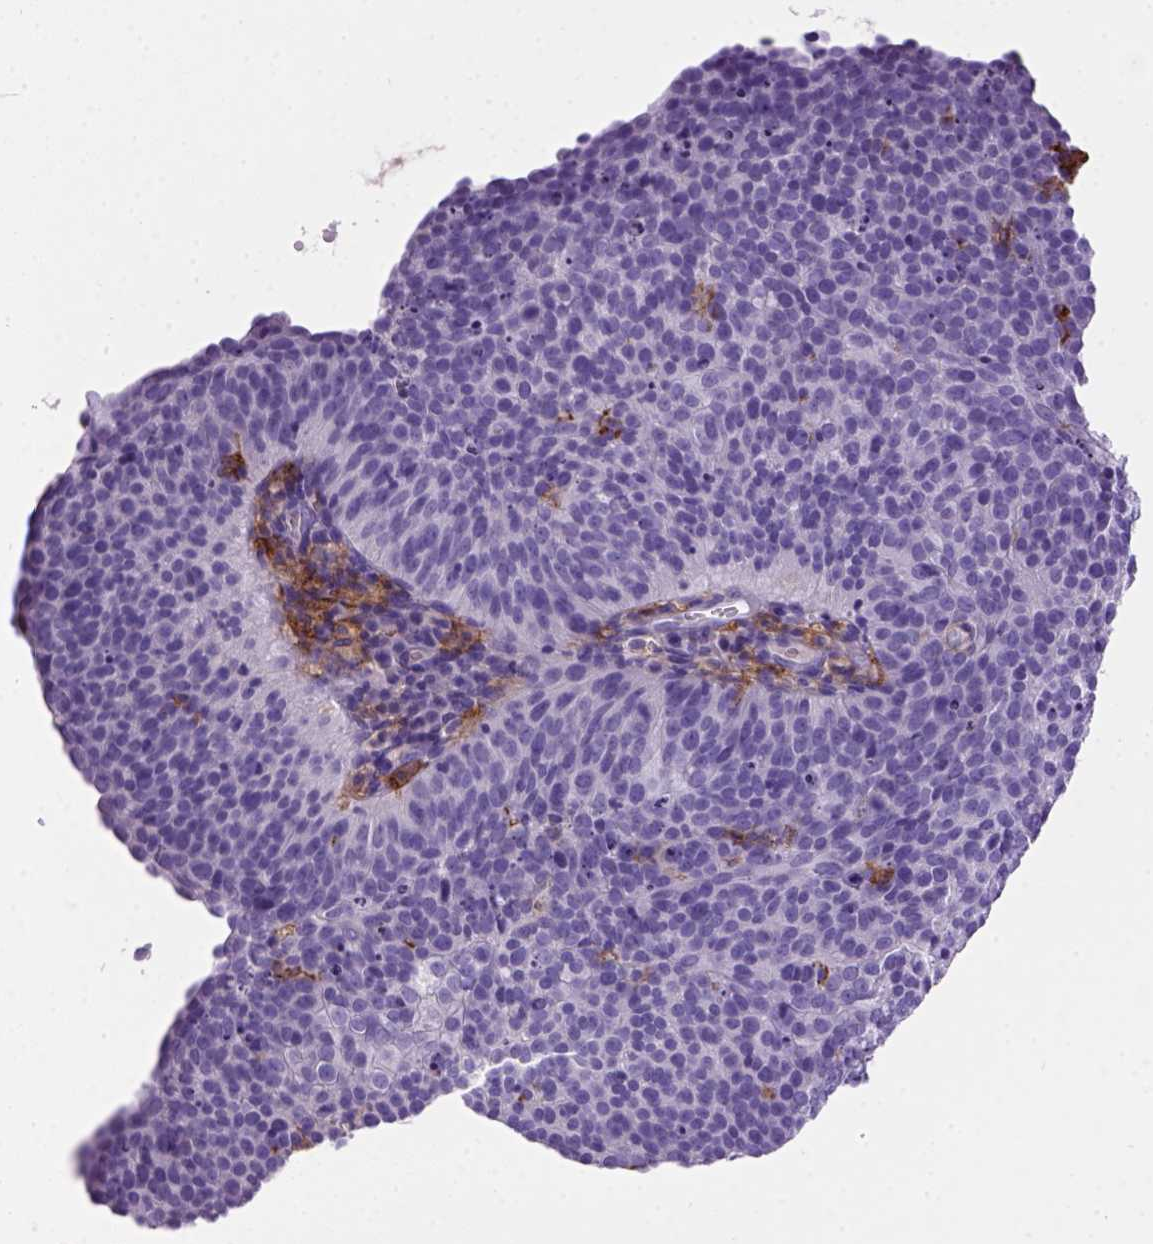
{"staining": {"intensity": "negative", "quantity": "none", "location": "none"}, "tissue": "cervical cancer", "cell_type": "Tumor cells", "image_type": "cancer", "snomed": [{"axis": "morphology", "description": "Squamous cell carcinoma, NOS"}, {"axis": "topography", "description": "Cervix"}], "caption": "IHC micrograph of neoplastic tissue: human squamous cell carcinoma (cervical) stained with DAB (3,3'-diaminobenzidine) shows no significant protein staining in tumor cells.", "gene": "CD14", "patient": {"sex": "female", "age": 39}}